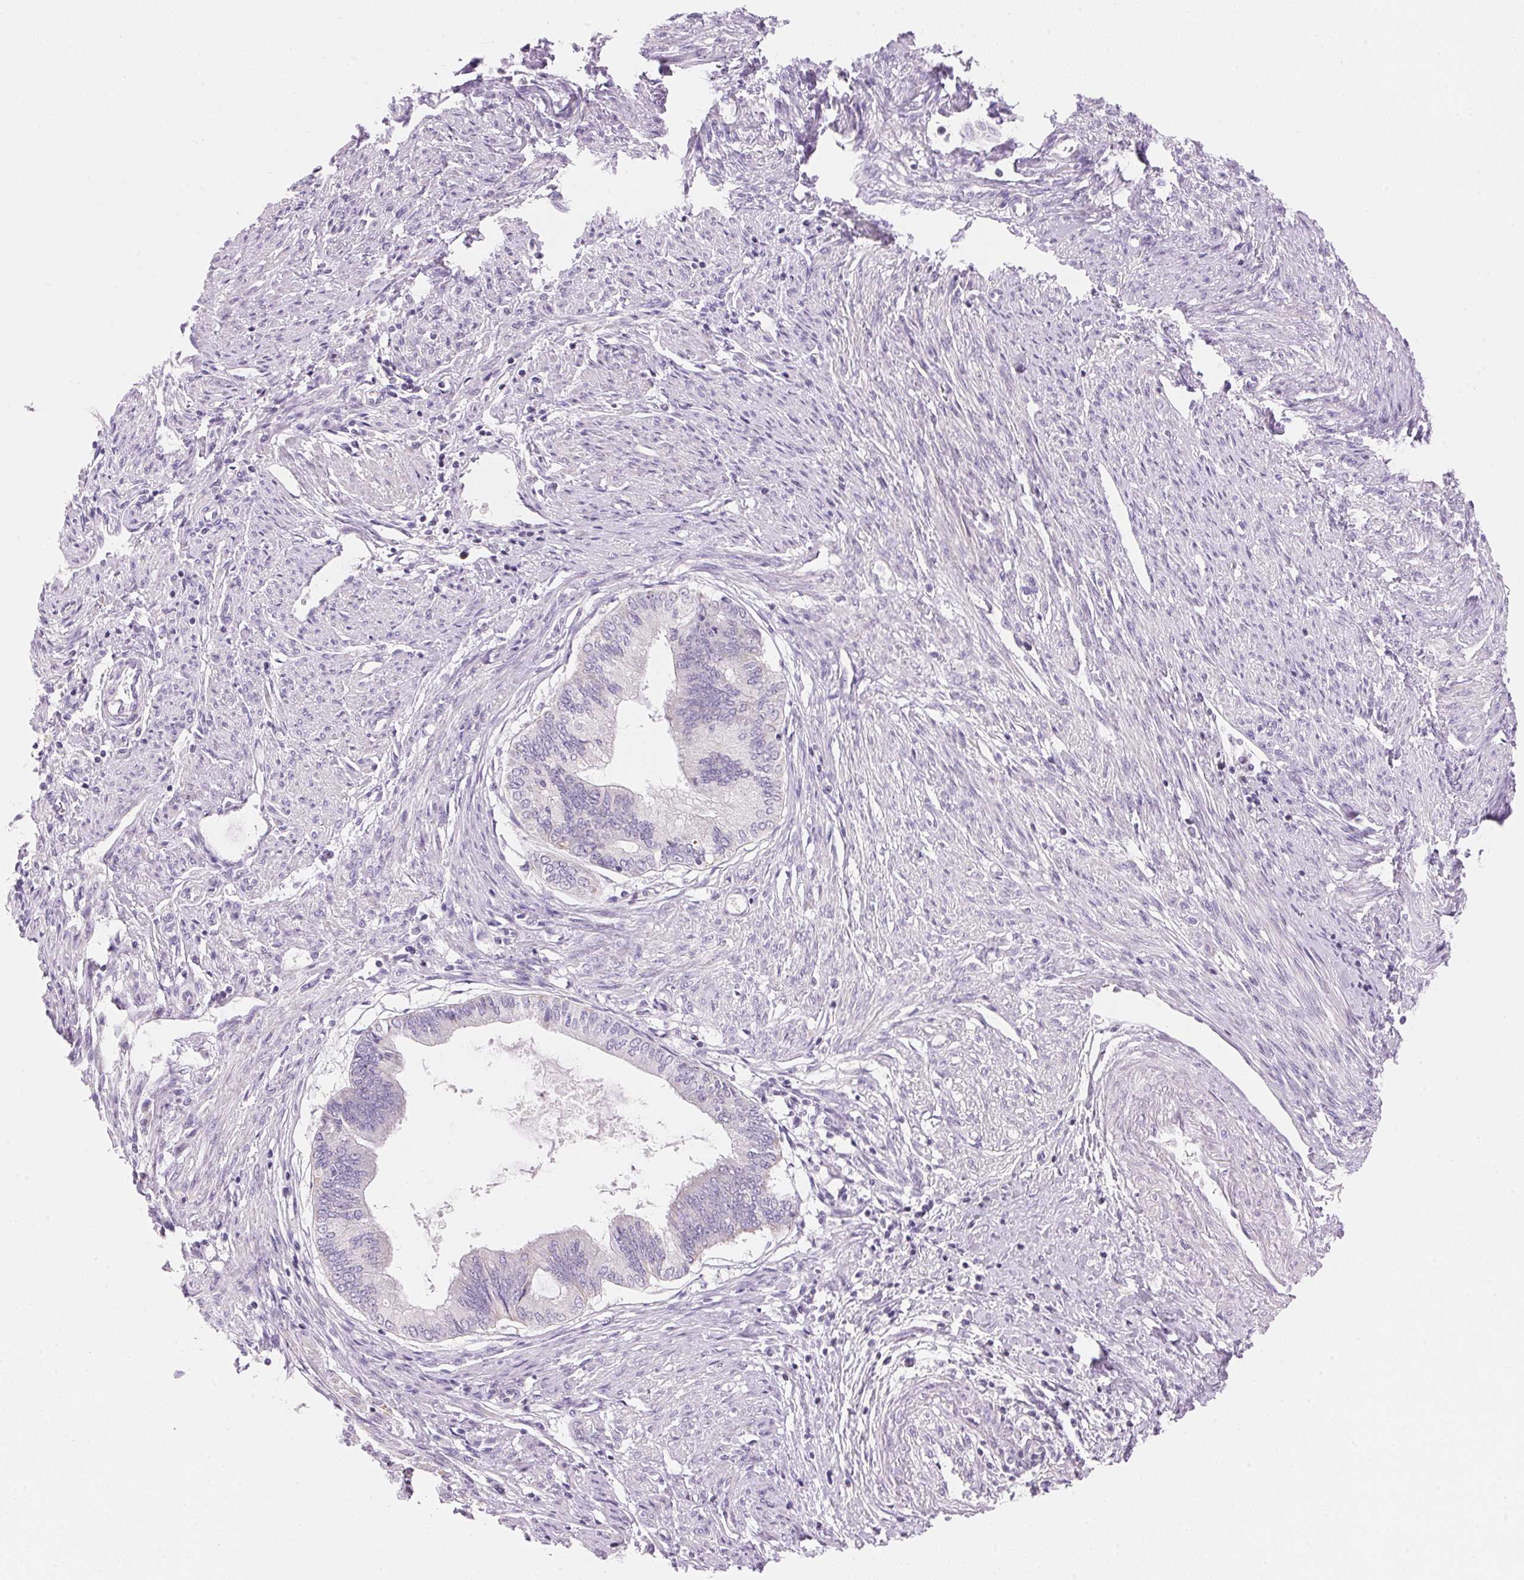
{"staining": {"intensity": "weak", "quantity": "<25%", "location": "cytoplasmic/membranous"}, "tissue": "endometrial cancer", "cell_type": "Tumor cells", "image_type": "cancer", "snomed": [{"axis": "morphology", "description": "Adenocarcinoma, NOS"}, {"axis": "topography", "description": "Endometrium"}], "caption": "Adenocarcinoma (endometrial) was stained to show a protein in brown. There is no significant expression in tumor cells.", "gene": "CYP11B1", "patient": {"sex": "female", "age": 86}}